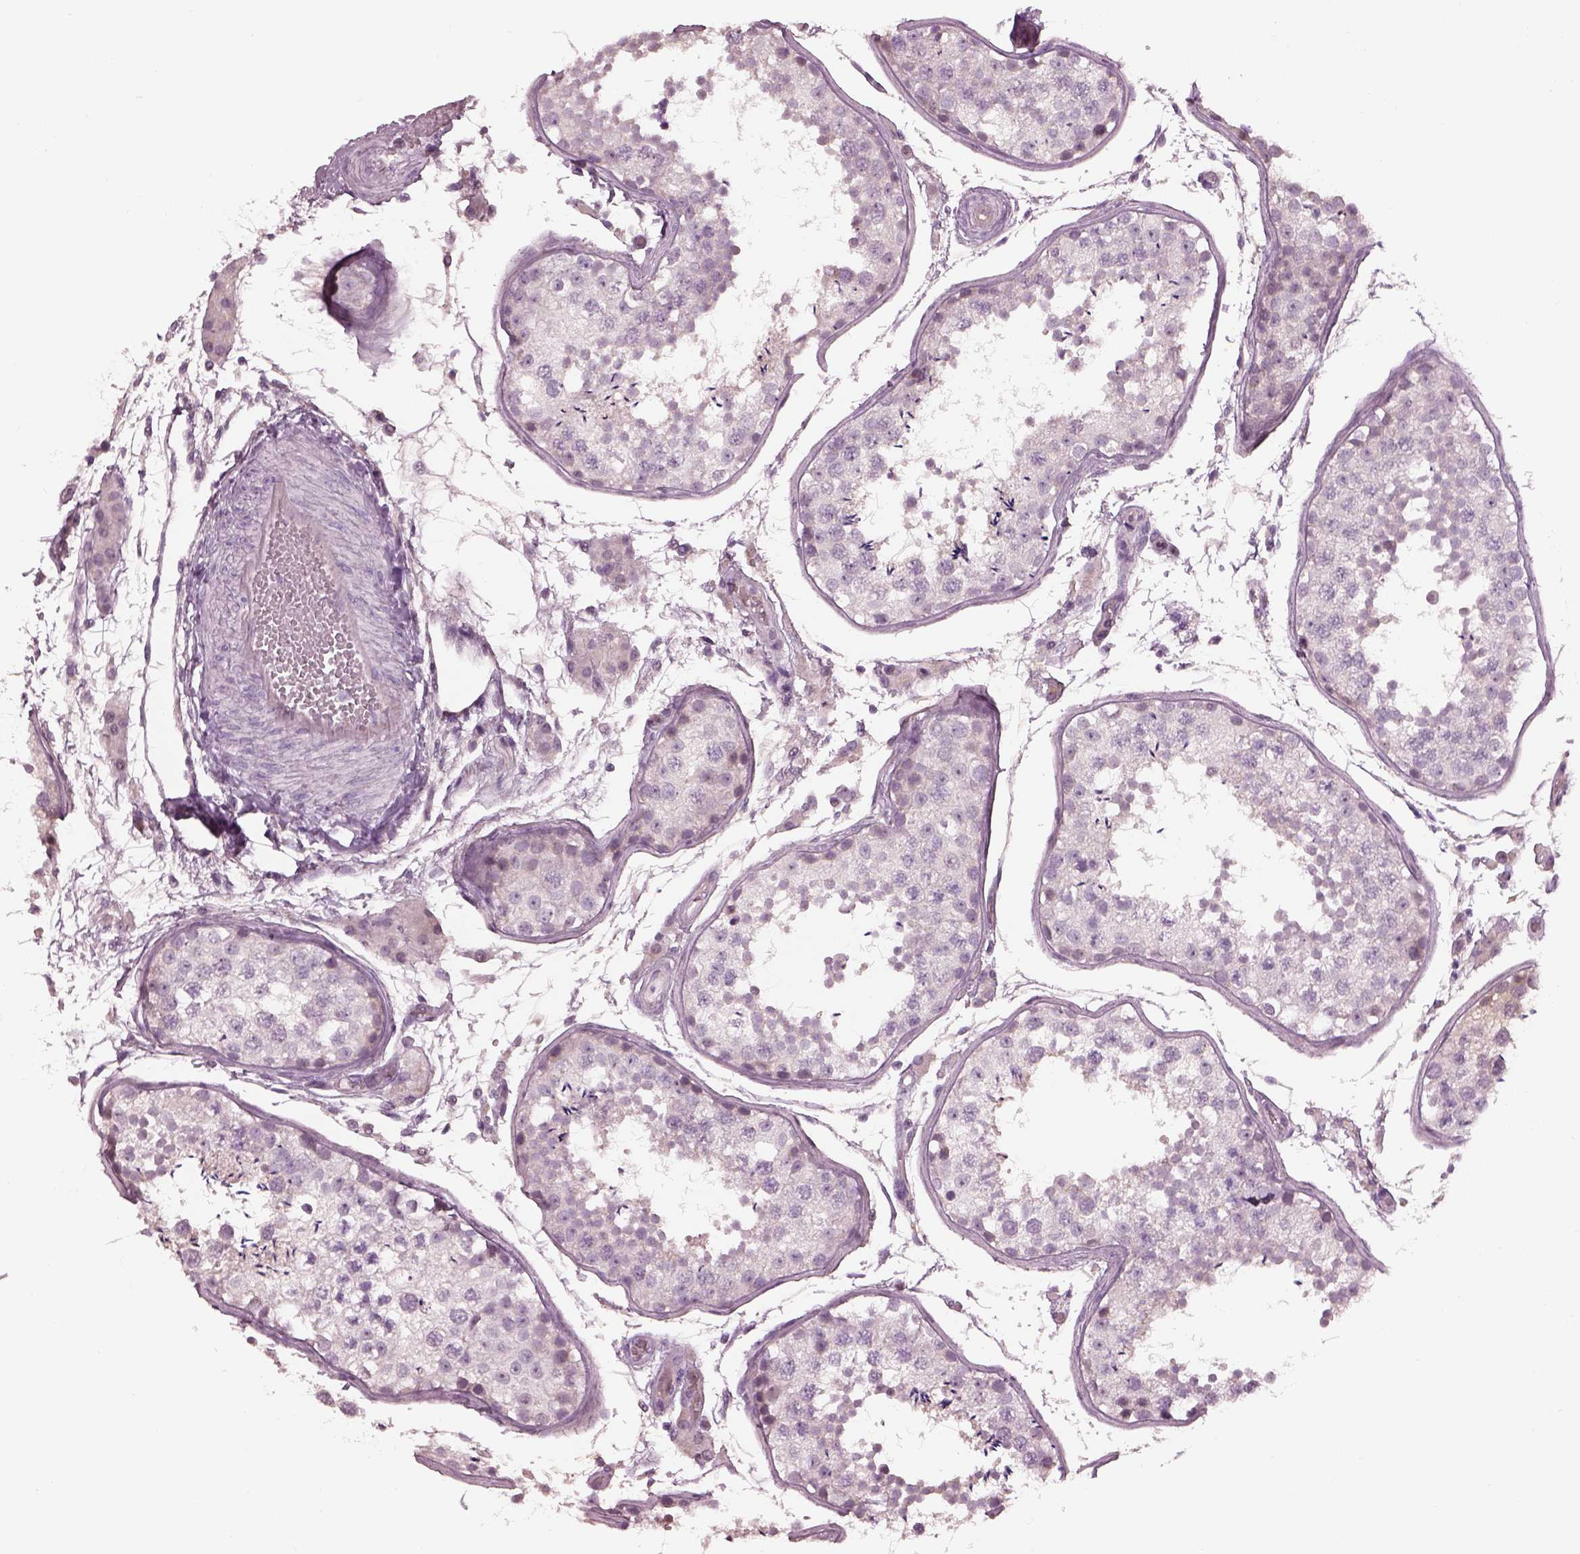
{"staining": {"intensity": "weak", "quantity": "<25%", "location": "cytoplasmic/membranous"}, "tissue": "testis", "cell_type": "Cells in seminiferous ducts", "image_type": "normal", "snomed": [{"axis": "morphology", "description": "Normal tissue, NOS"}, {"axis": "topography", "description": "Testis"}], "caption": "Immunohistochemistry histopathology image of normal testis: human testis stained with DAB (3,3'-diaminobenzidine) reveals no significant protein staining in cells in seminiferous ducts.", "gene": "CACNG4", "patient": {"sex": "male", "age": 29}}